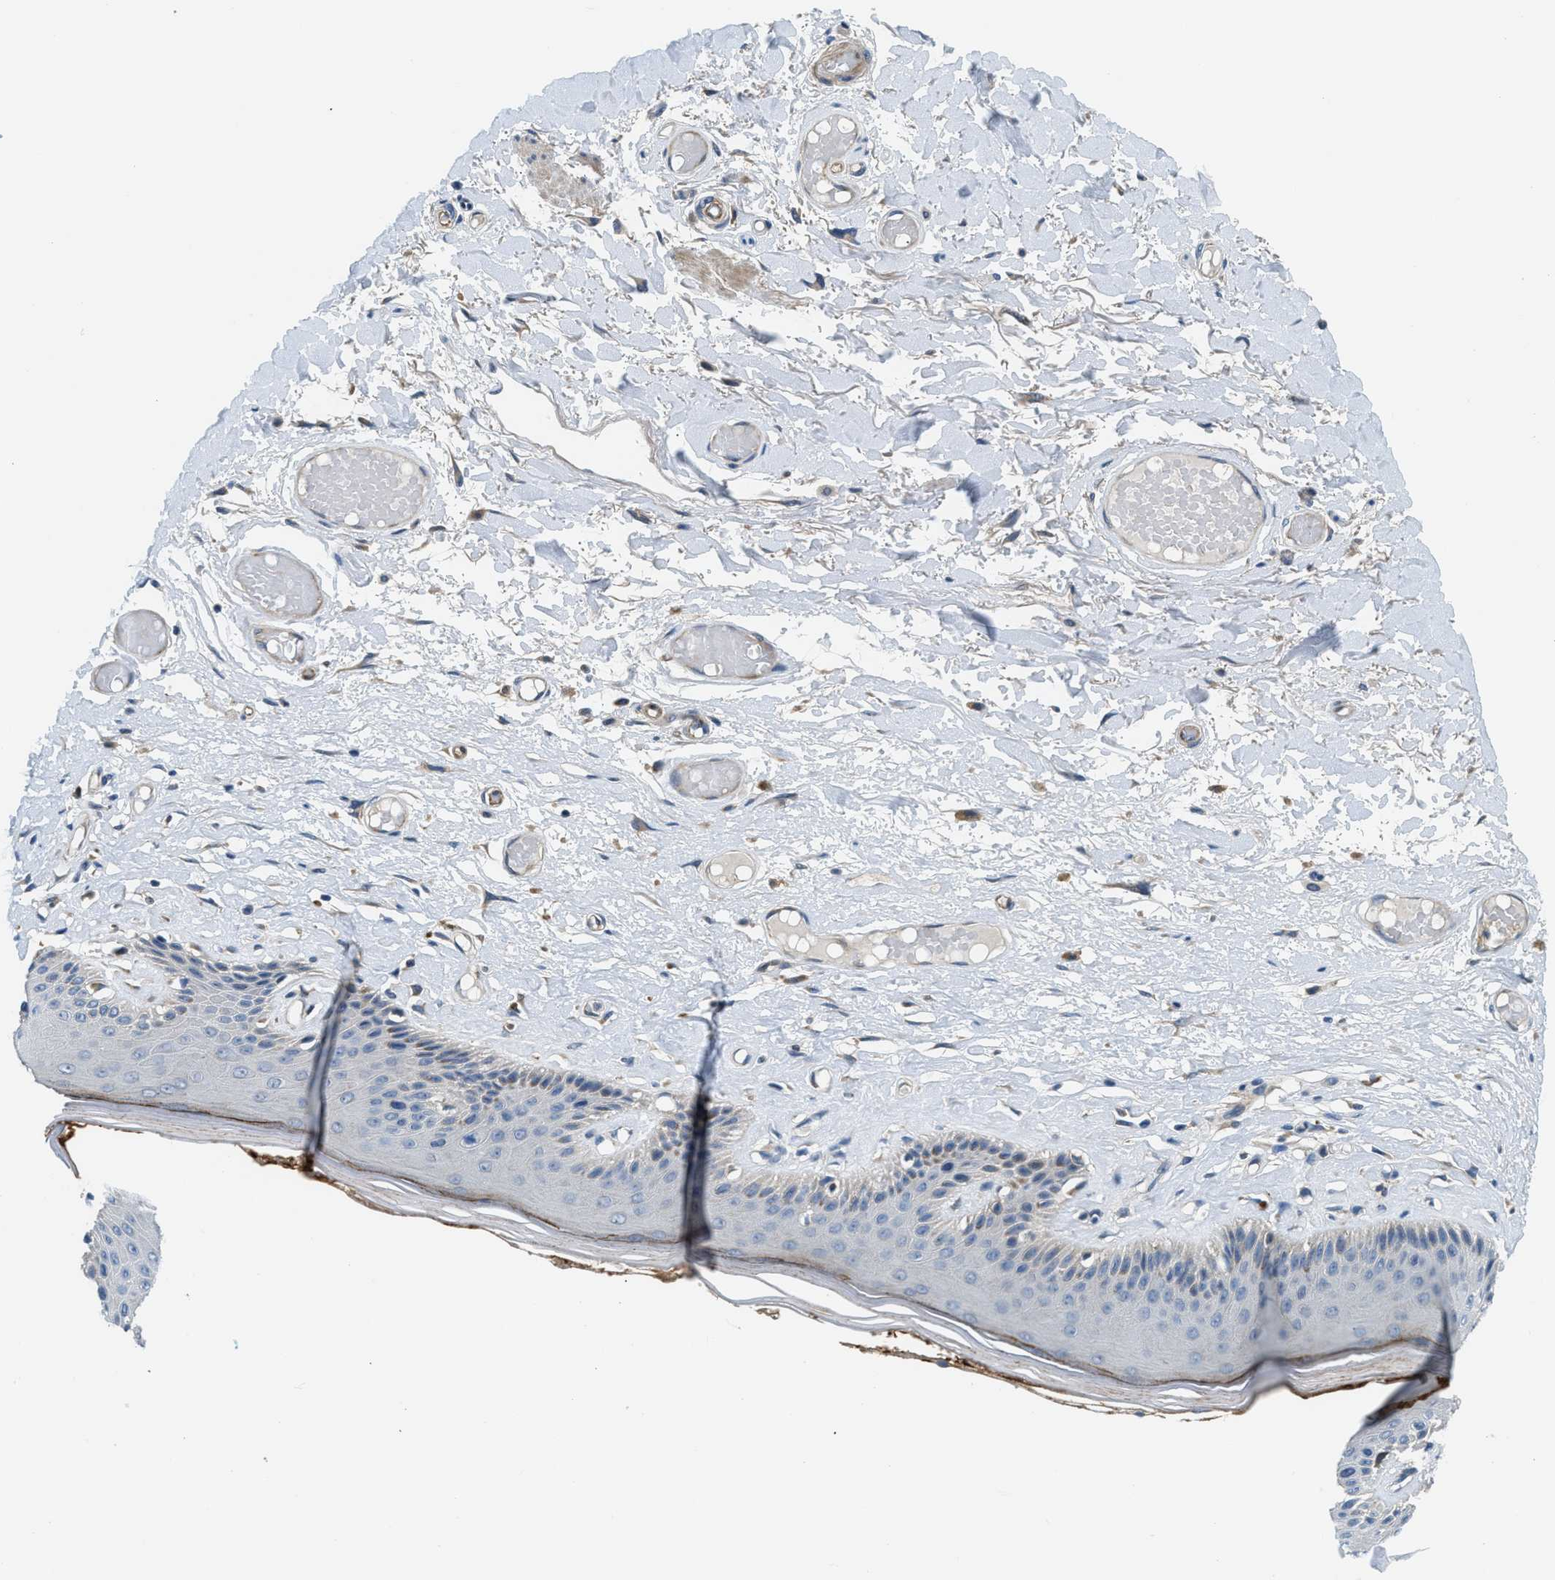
{"staining": {"intensity": "moderate", "quantity": "<25%", "location": "cytoplasmic/membranous"}, "tissue": "skin", "cell_type": "Epidermal cells", "image_type": "normal", "snomed": [{"axis": "morphology", "description": "Normal tissue, NOS"}, {"axis": "topography", "description": "Vulva"}], "caption": "The histopathology image displays staining of normal skin, revealing moderate cytoplasmic/membranous protein expression (brown color) within epidermal cells.", "gene": "LPIN2", "patient": {"sex": "female", "age": 73}}